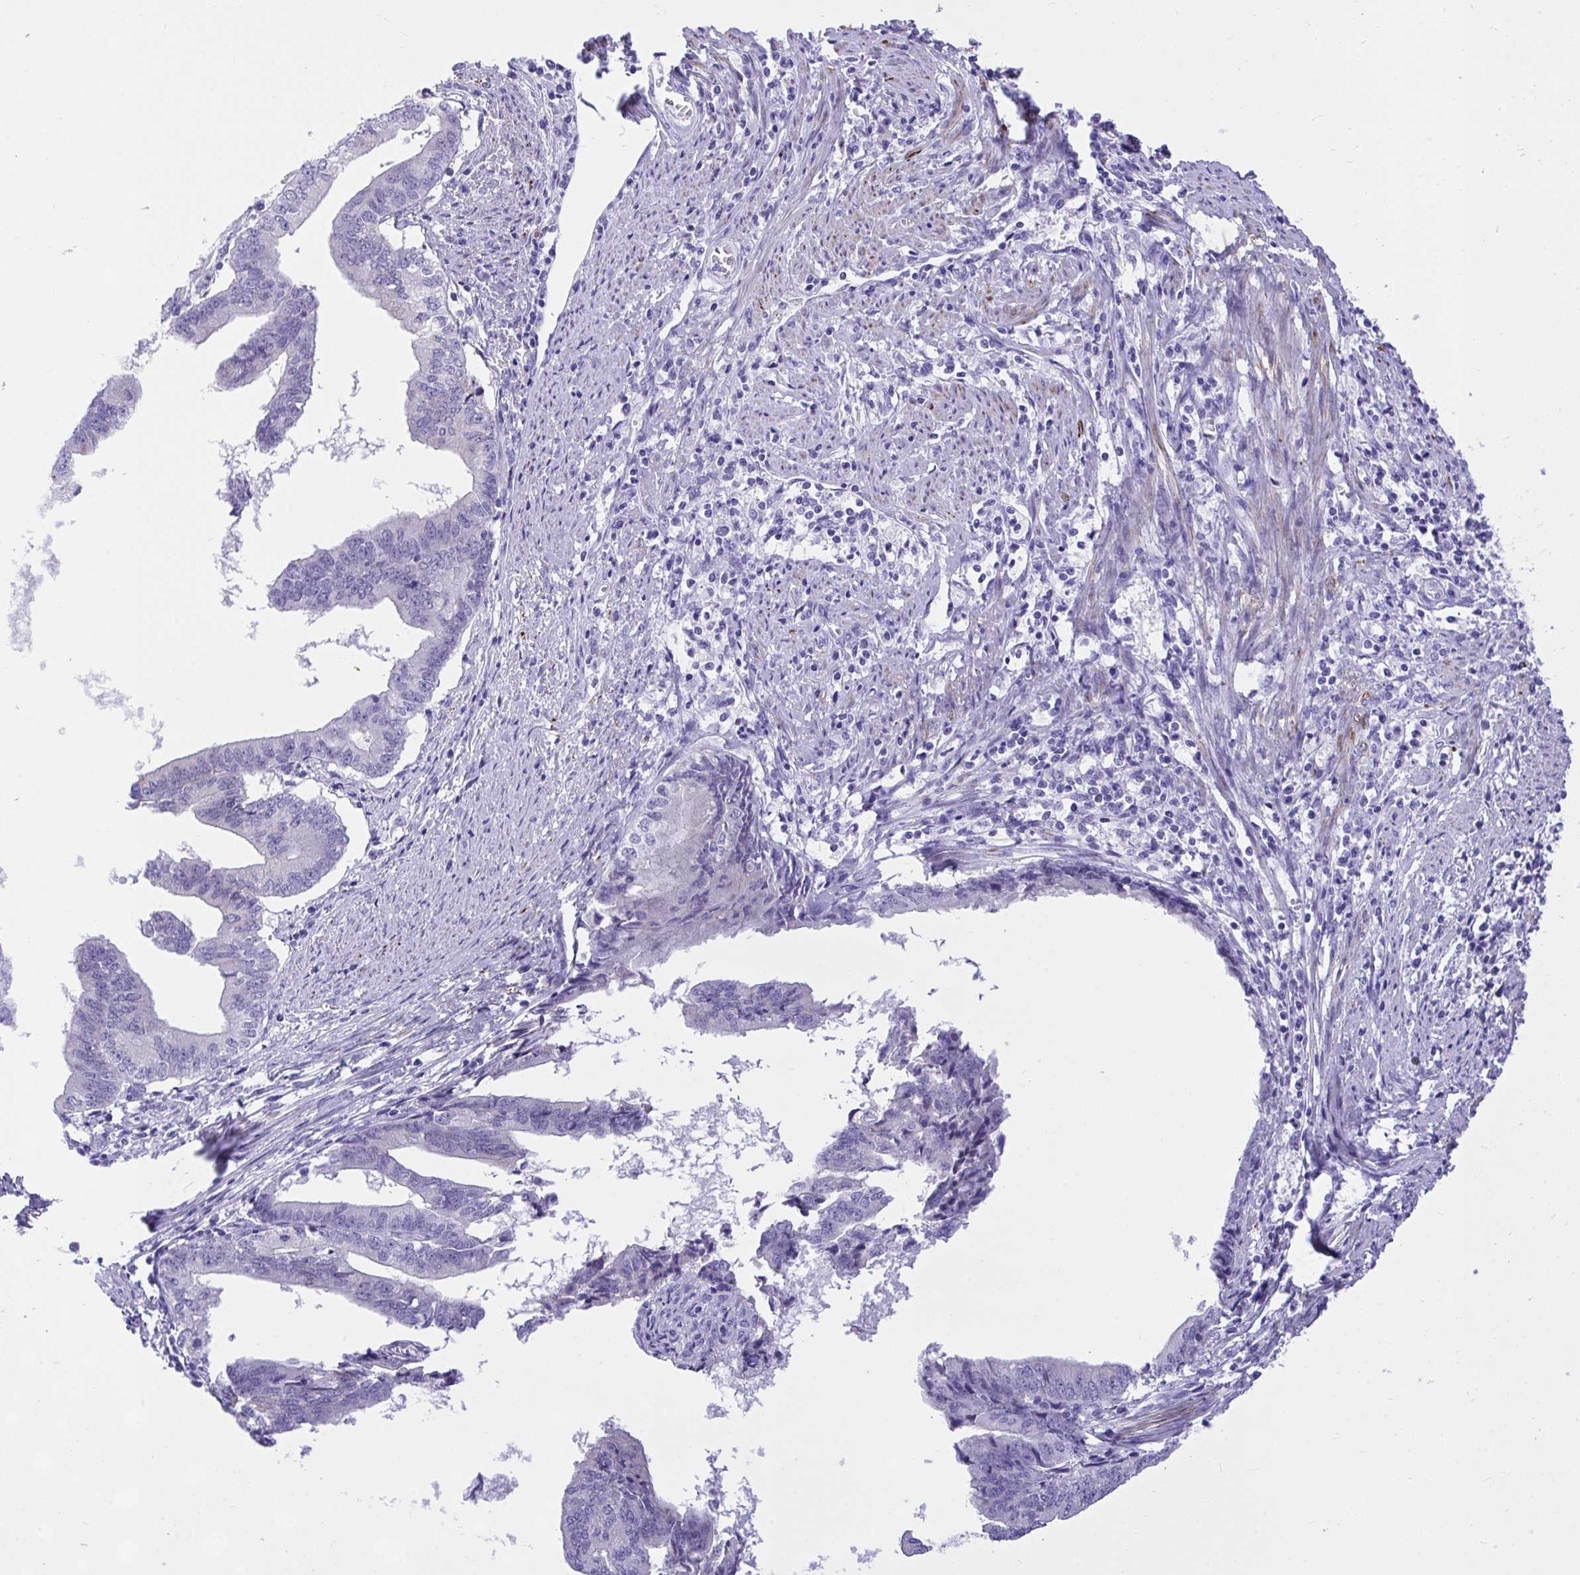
{"staining": {"intensity": "negative", "quantity": "none", "location": "none"}, "tissue": "endometrial cancer", "cell_type": "Tumor cells", "image_type": "cancer", "snomed": [{"axis": "morphology", "description": "Adenocarcinoma, NOS"}, {"axis": "topography", "description": "Endometrium"}], "caption": "Immunohistochemistry micrograph of adenocarcinoma (endometrial) stained for a protein (brown), which shows no positivity in tumor cells.", "gene": "KCNN4", "patient": {"sex": "female", "age": 65}}